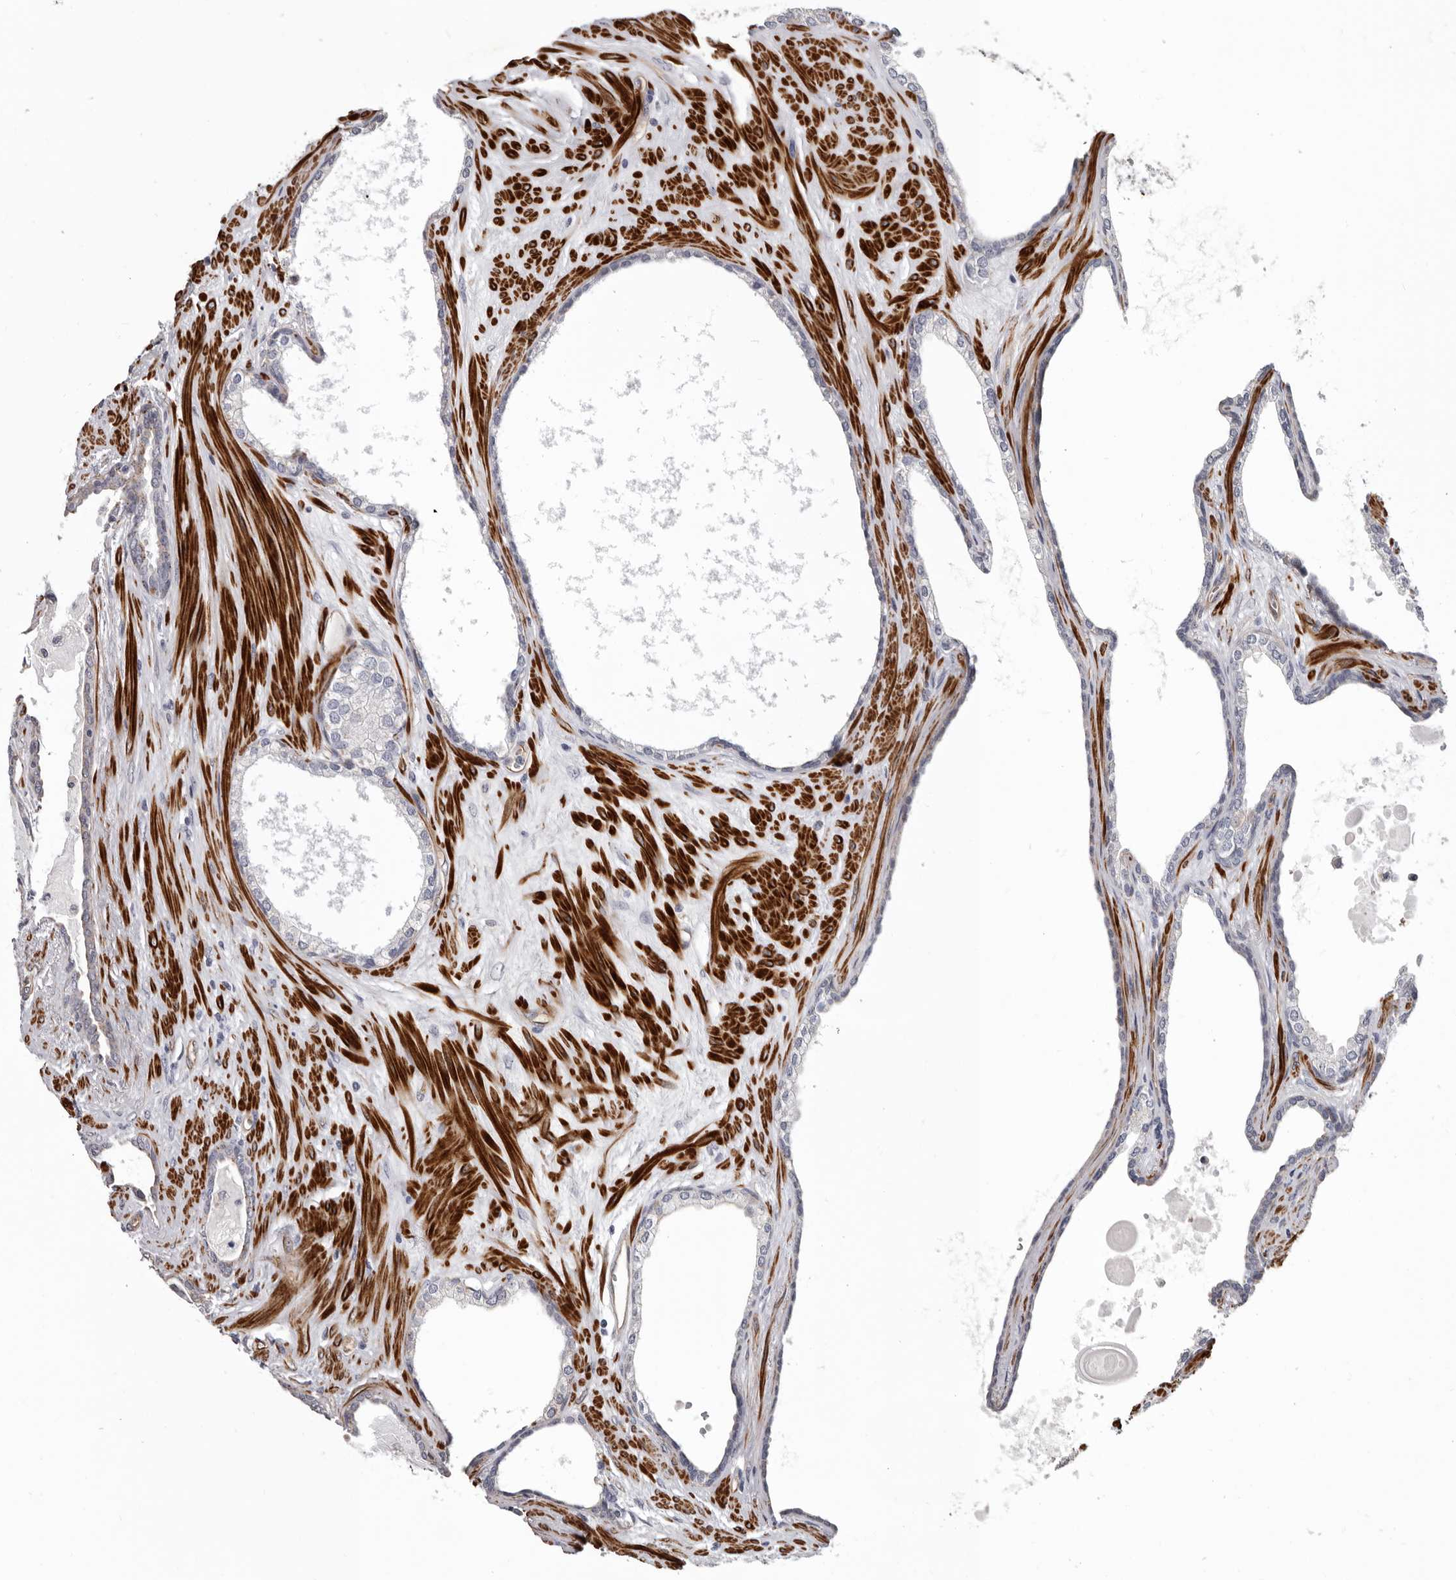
{"staining": {"intensity": "negative", "quantity": "none", "location": "none"}, "tissue": "prostate cancer", "cell_type": "Tumor cells", "image_type": "cancer", "snomed": [{"axis": "morphology", "description": "Adenocarcinoma, Low grade"}, {"axis": "topography", "description": "Prostate"}], "caption": "Immunohistochemistry (IHC) histopathology image of neoplastic tissue: human prostate cancer stained with DAB displays no significant protein expression in tumor cells. (DAB immunohistochemistry with hematoxylin counter stain).", "gene": "ADGRL4", "patient": {"sex": "male", "age": 70}}